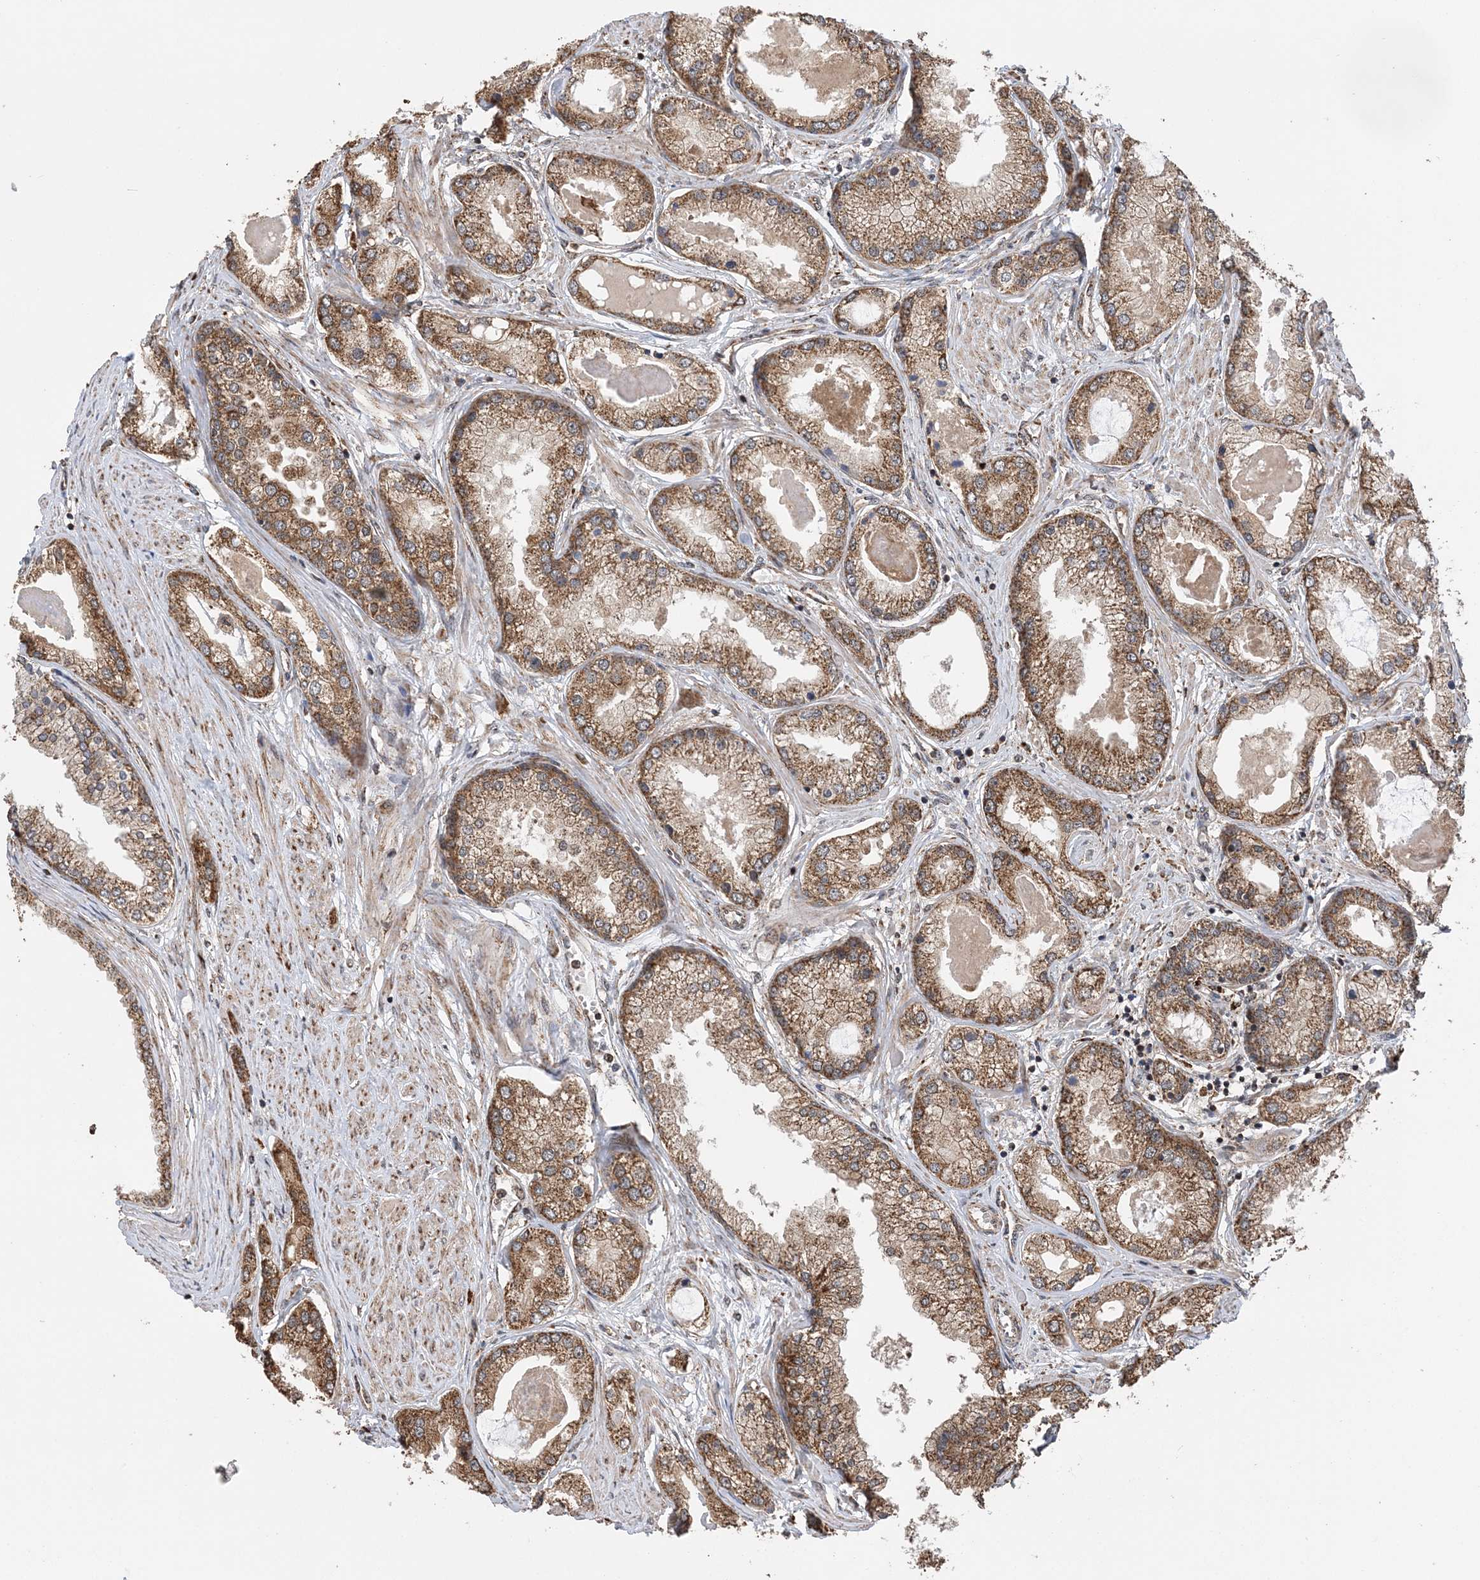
{"staining": {"intensity": "moderate", "quantity": ">75%", "location": "cytoplasmic/membranous"}, "tissue": "prostate cancer", "cell_type": "Tumor cells", "image_type": "cancer", "snomed": [{"axis": "morphology", "description": "Adenocarcinoma, Low grade"}, {"axis": "topography", "description": "Prostate"}], "caption": "A micrograph of prostate cancer (adenocarcinoma (low-grade)) stained for a protein displays moderate cytoplasmic/membranous brown staining in tumor cells.", "gene": "PCBP1", "patient": {"sex": "male", "age": 62}}